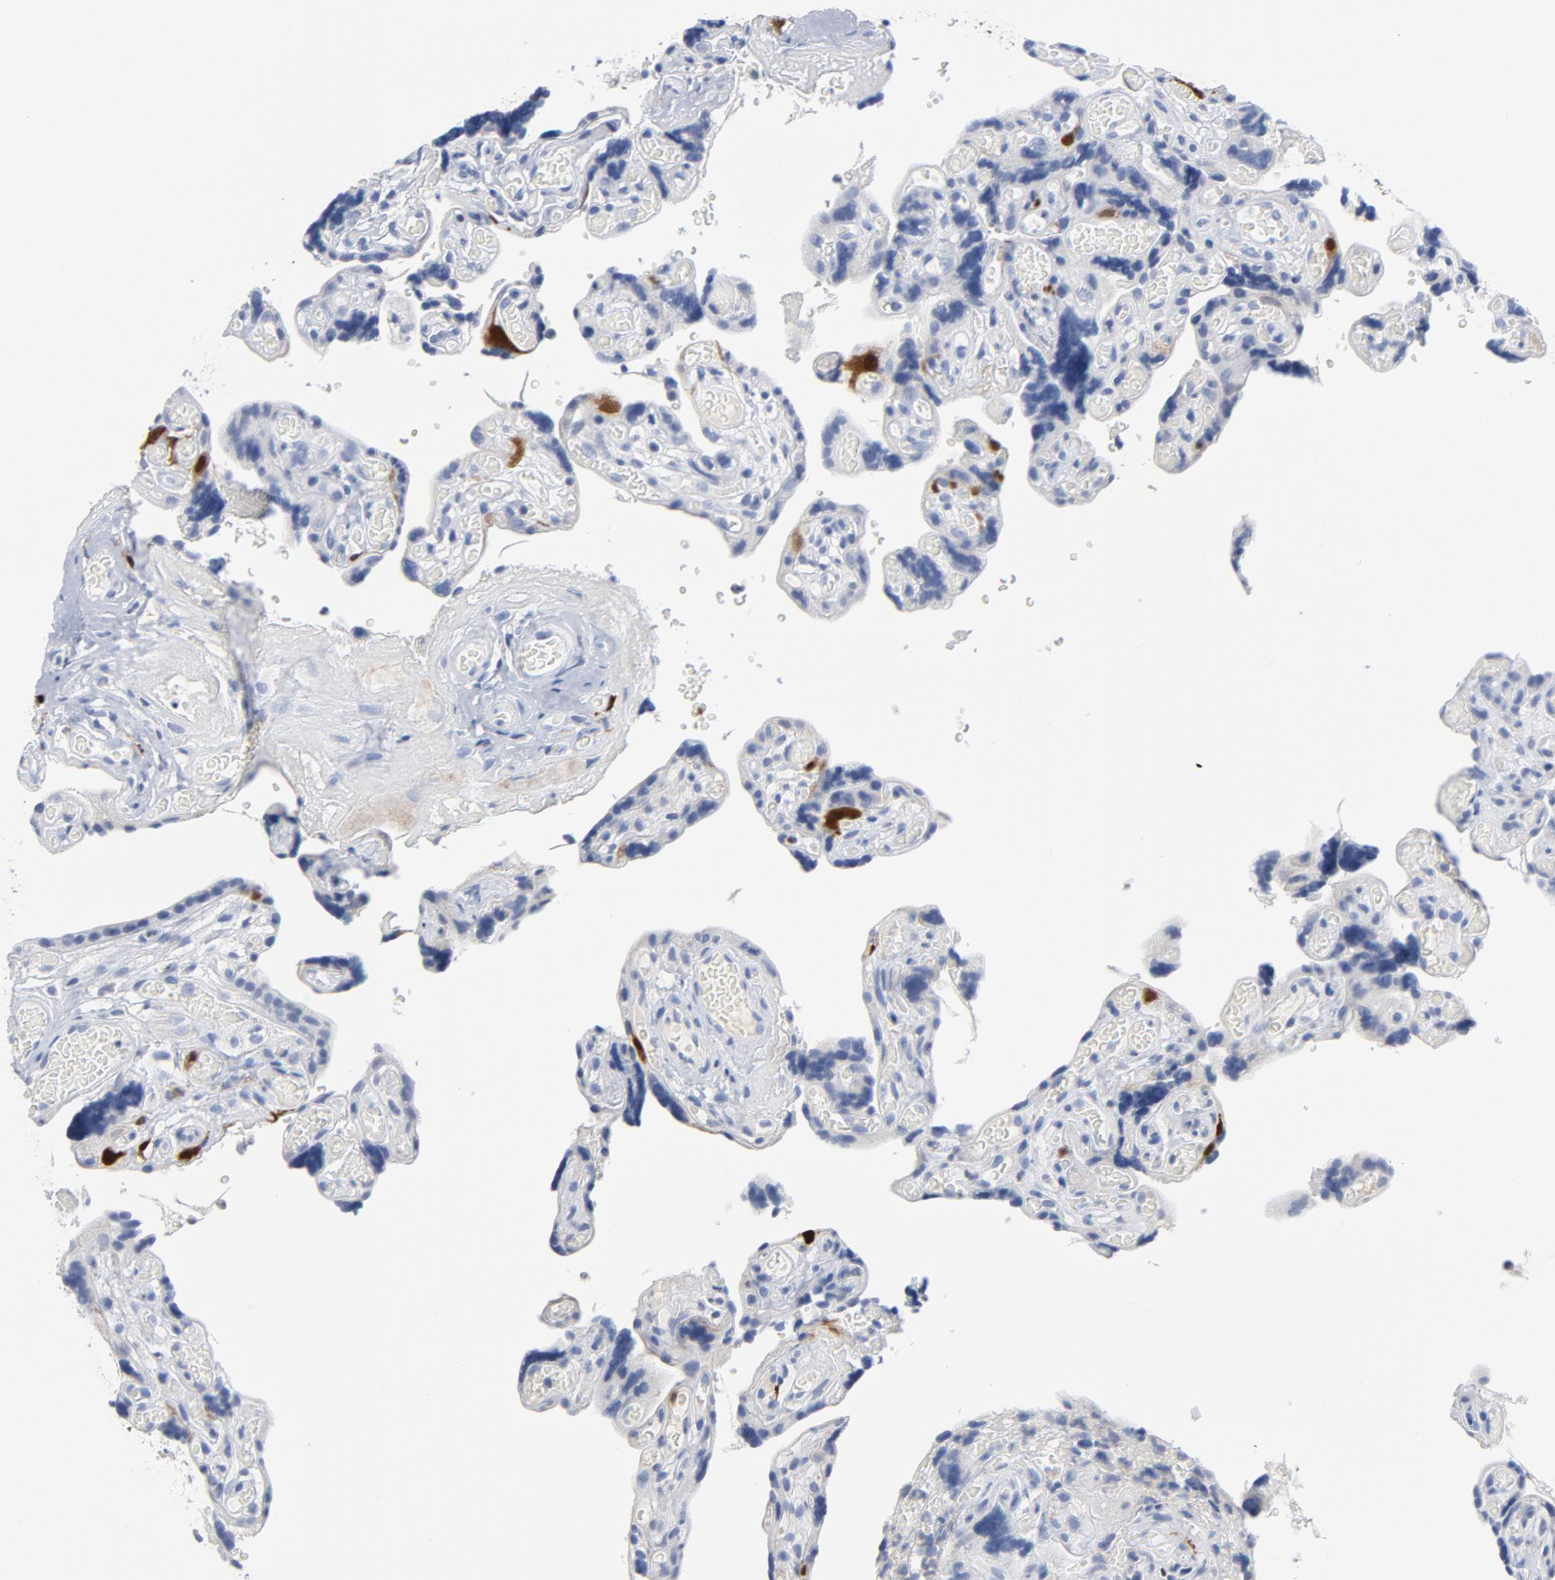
{"staining": {"intensity": "strong", "quantity": "25%-75%", "location": "nuclear"}, "tissue": "placenta", "cell_type": "Decidual cells", "image_type": "normal", "snomed": [{"axis": "morphology", "description": "Normal tissue, NOS"}, {"axis": "topography", "description": "Placenta"}], "caption": "This is a photomicrograph of immunohistochemistry (IHC) staining of unremarkable placenta, which shows strong positivity in the nuclear of decidual cells.", "gene": "CDC20", "patient": {"sex": "female", "age": 30}}